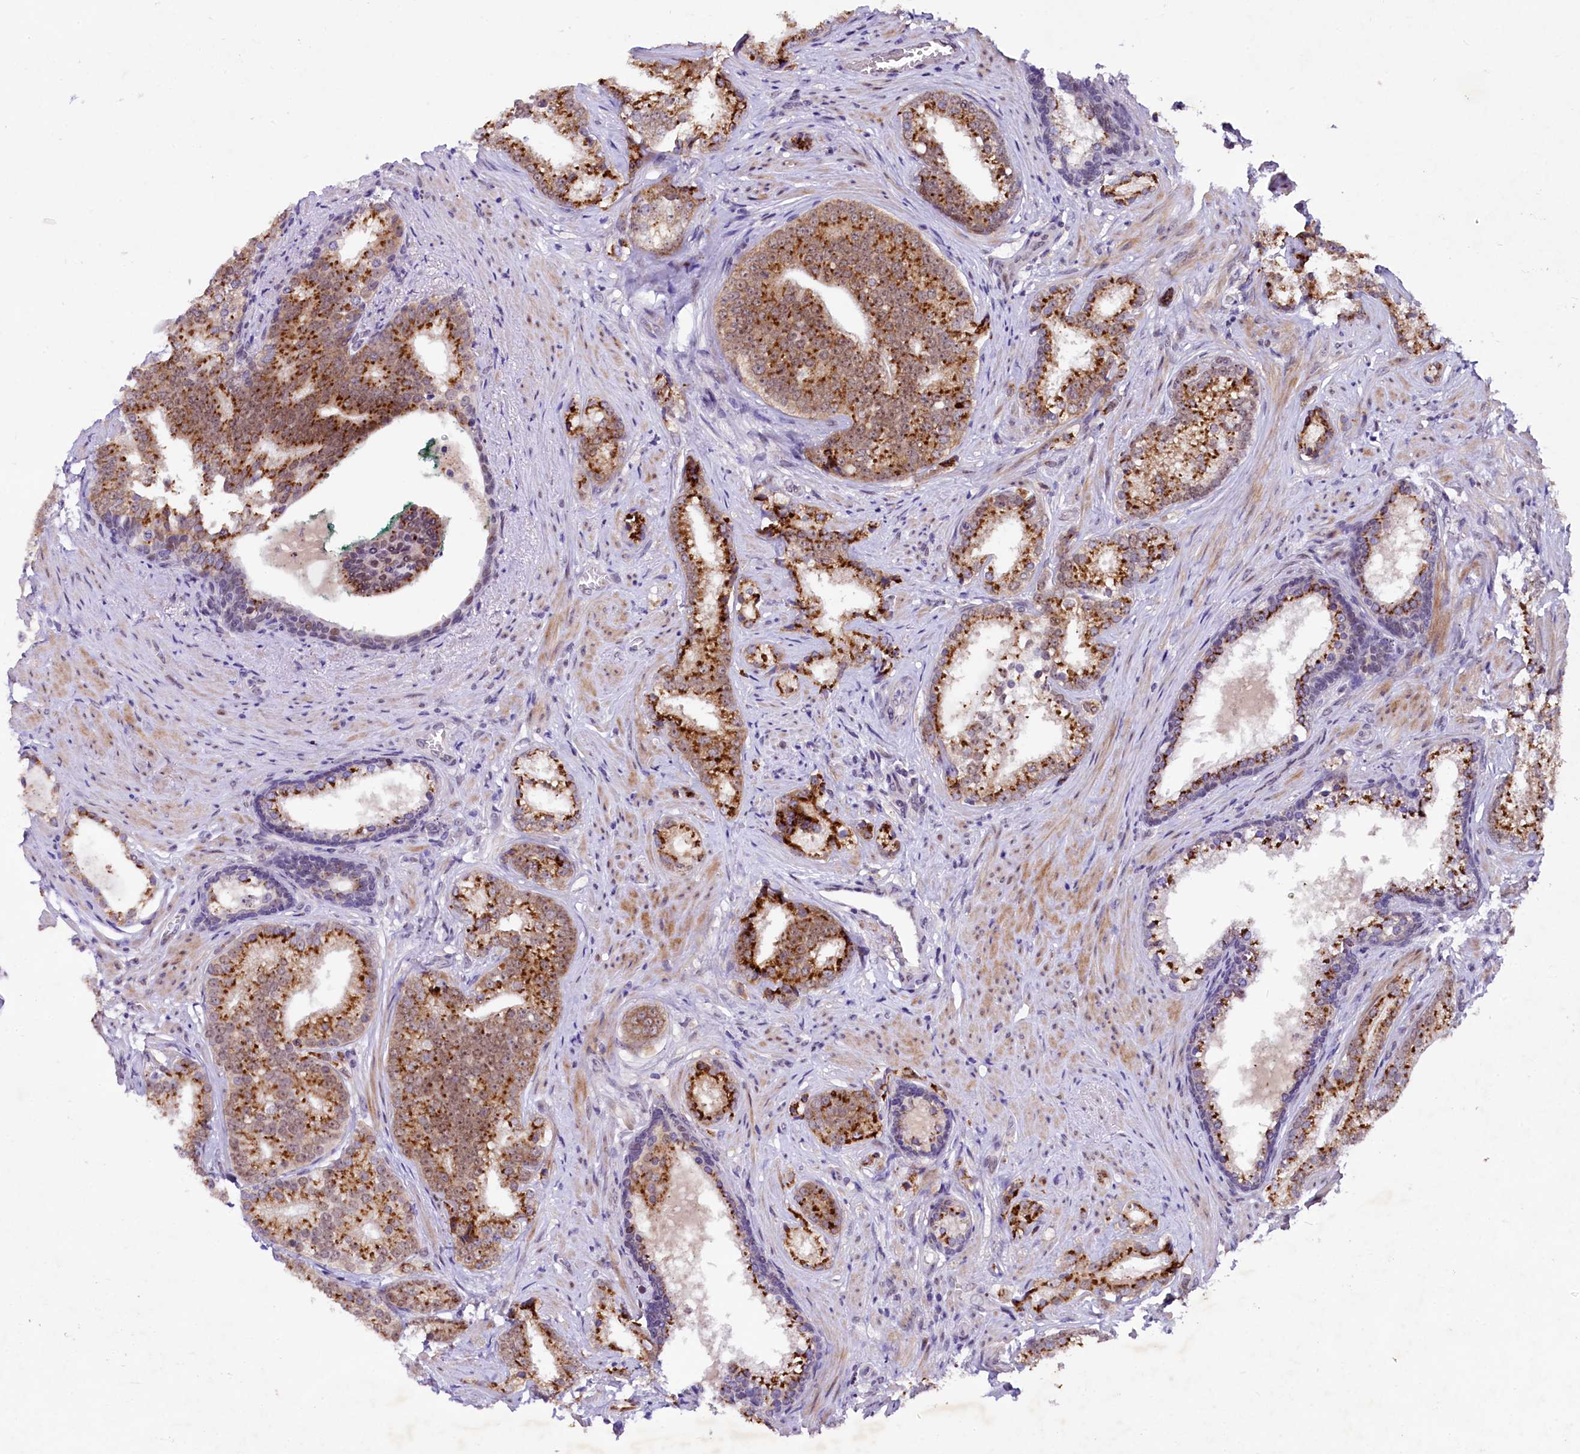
{"staining": {"intensity": "strong", "quantity": ">75%", "location": "cytoplasmic/membranous,nuclear"}, "tissue": "prostate cancer", "cell_type": "Tumor cells", "image_type": "cancer", "snomed": [{"axis": "morphology", "description": "Adenocarcinoma, Low grade"}, {"axis": "topography", "description": "Prostate"}], "caption": "Immunohistochemistry (IHC) (DAB (3,3'-diaminobenzidine)) staining of human prostate low-grade adenocarcinoma demonstrates strong cytoplasmic/membranous and nuclear protein expression in approximately >75% of tumor cells.", "gene": "LEUTX", "patient": {"sex": "male", "age": 71}}